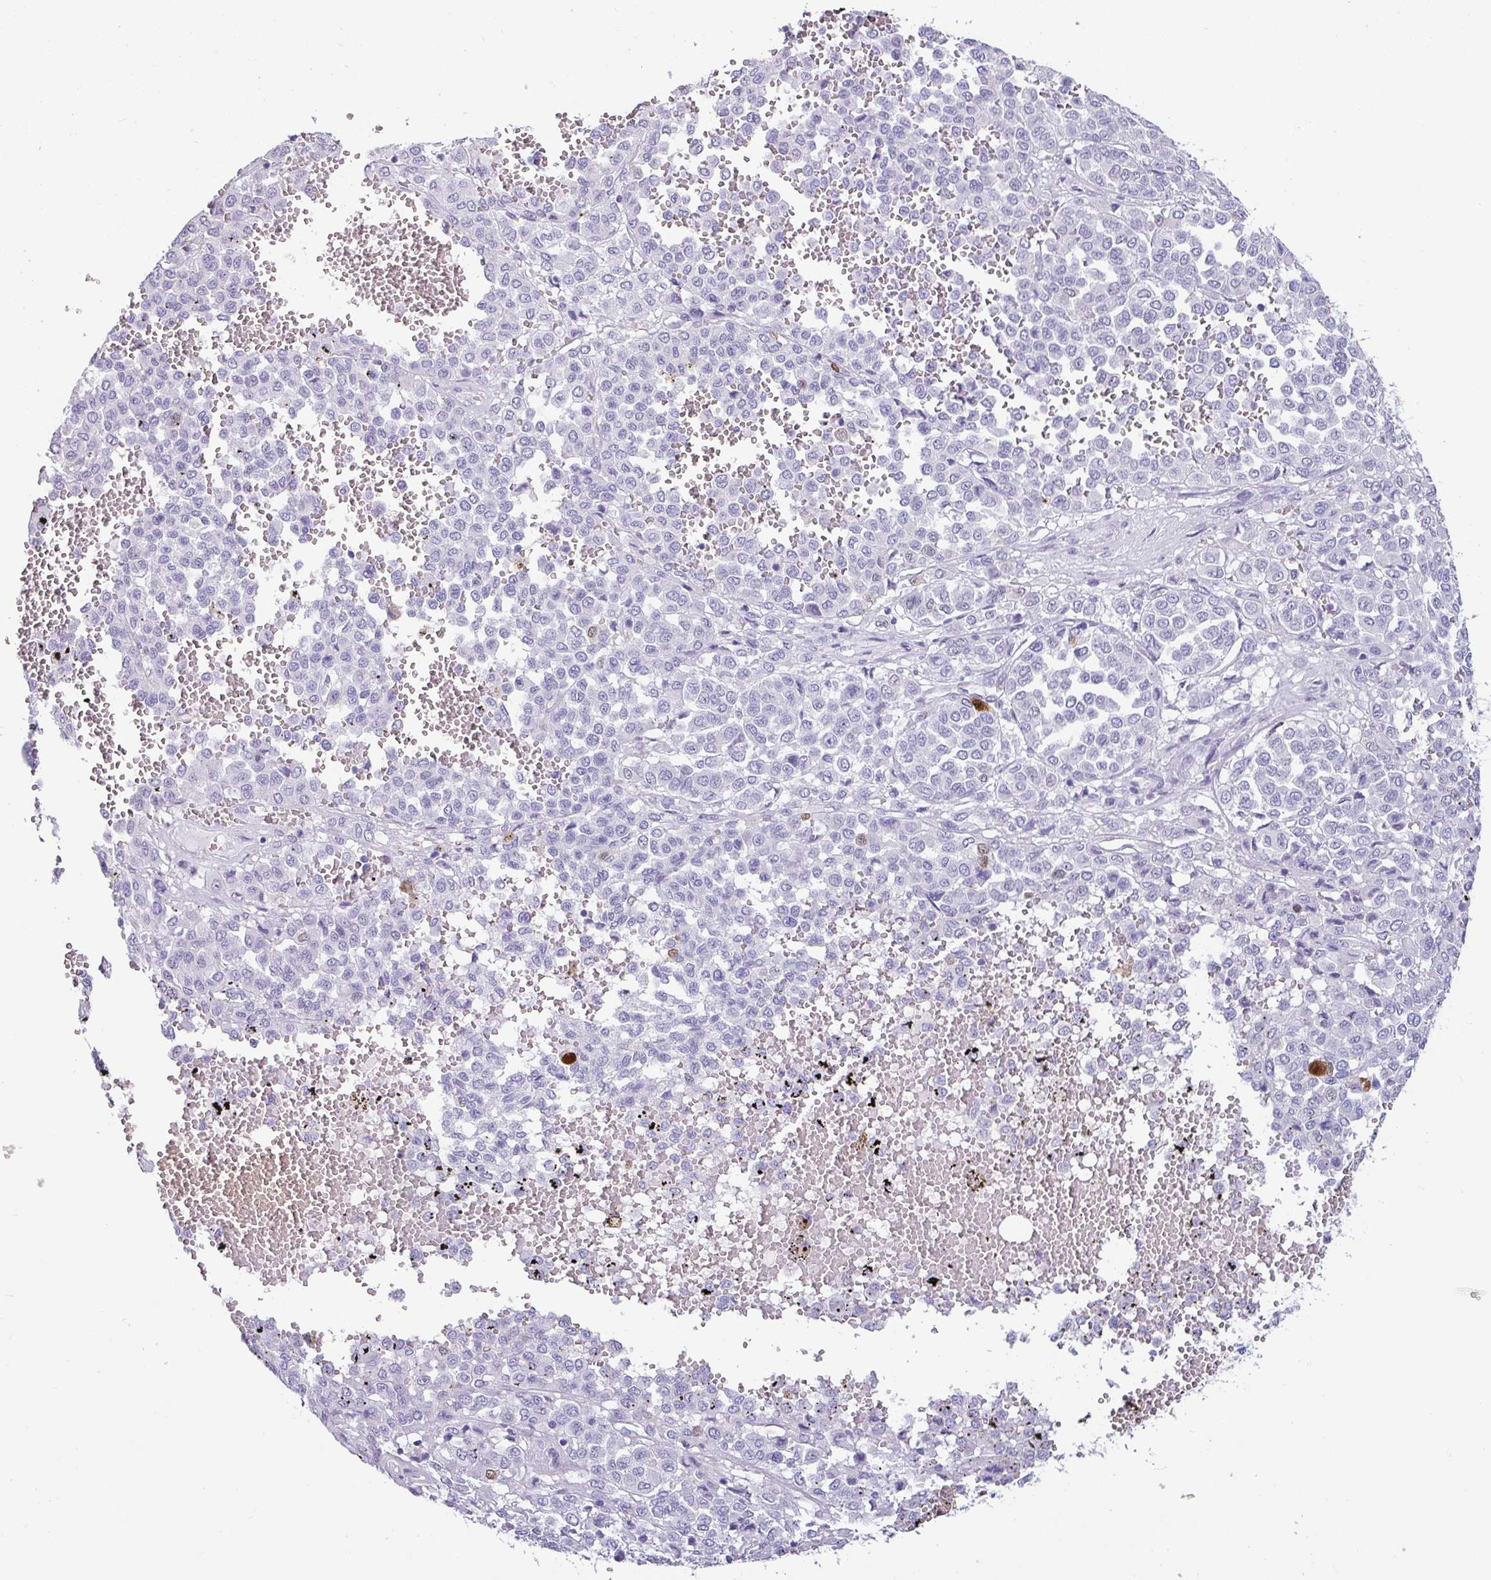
{"staining": {"intensity": "moderate", "quantity": "<25%", "location": "nuclear"}, "tissue": "melanoma", "cell_type": "Tumor cells", "image_type": "cancer", "snomed": [{"axis": "morphology", "description": "Malignant melanoma, Metastatic site"}, {"axis": "topography", "description": "Pancreas"}], "caption": "About <25% of tumor cells in human malignant melanoma (metastatic site) display moderate nuclear protein staining as visualized by brown immunohistochemical staining.", "gene": "VCY1B", "patient": {"sex": "female", "age": 30}}